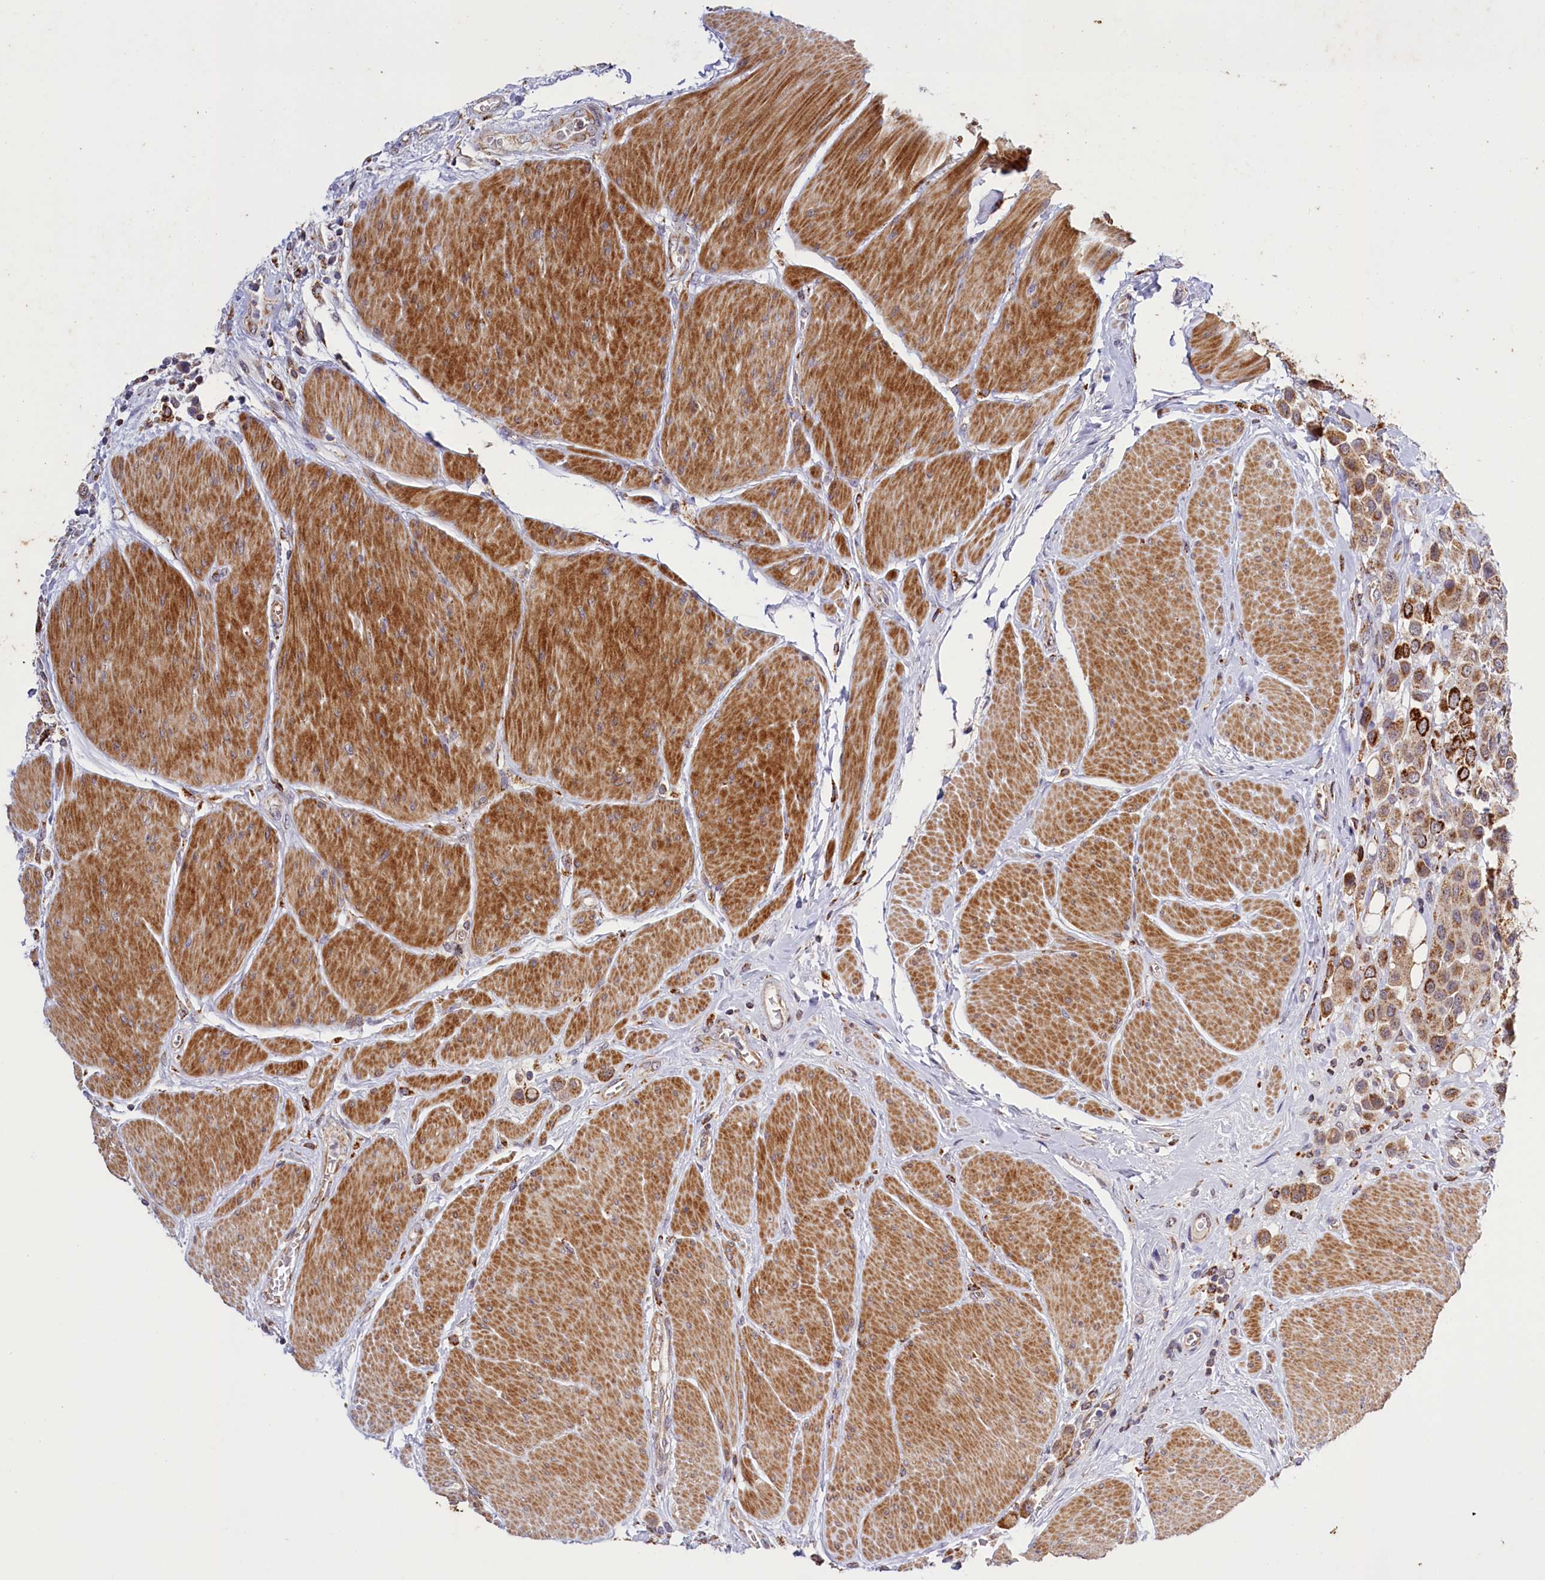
{"staining": {"intensity": "moderate", "quantity": ">75%", "location": "cytoplasmic/membranous"}, "tissue": "urothelial cancer", "cell_type": "Tumor cells", "image_type": "cancer", "snomed": [{"axis": "morphology", "description": "Urothelial carcinoma, High grade"}, {"axis": "topography", "description": "Urinary bladder"}], "caption": "Protein analysis of urothelial cancer tissue displays moderate cytoplasmic/membranous expression in approximately >75% of tumor cells. (DAB = brown stain, brightfield microscopy at high magnification).", "gene": "DYNC2H1", "patient": {"sex": "male", "age": 50}}